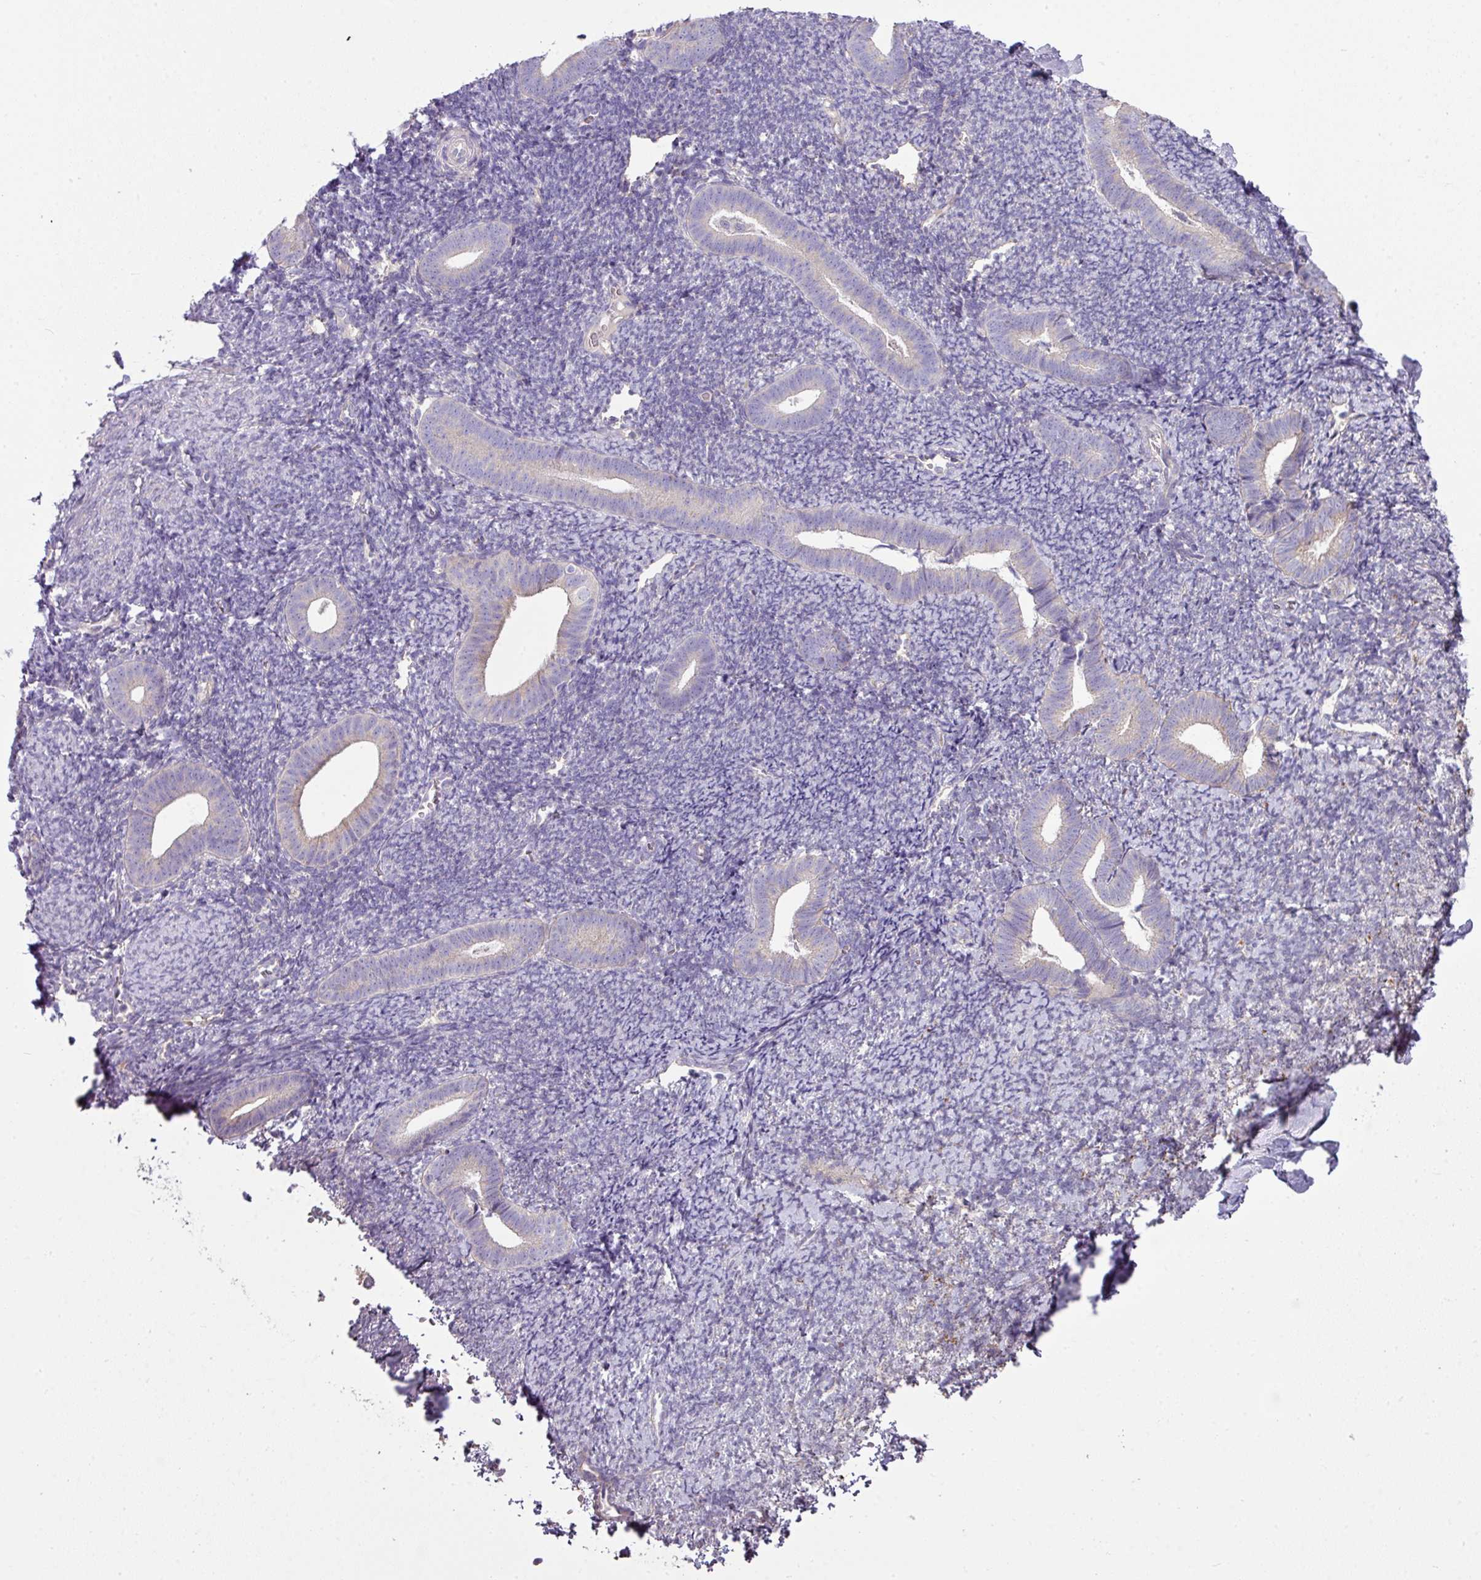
{"staining": {"intensity": "negative", "quantity": "none", "location": "none"}, "tissue": "endometrium", "cell_type": "Cells in endometrial stroma", "image_type": "normal", "snomed": [{"axis": "morphology", "description": "Normal tissue, NOS"}, {"axis": "topography", "description": "Endometrium"}], "caption": "Endometrium was stained to show a protein in brown. There is no significant staining in cells in endometrial stroma. The staining was performed using DAB (3,3'-diaminobenzidine) to visualize the protein expression in brown, while the nuclei were stained in blue with hematoxylin (Magnification: 20x).", "gene": "LRRC9", "patient": {"sex": "female", "age": 39}}